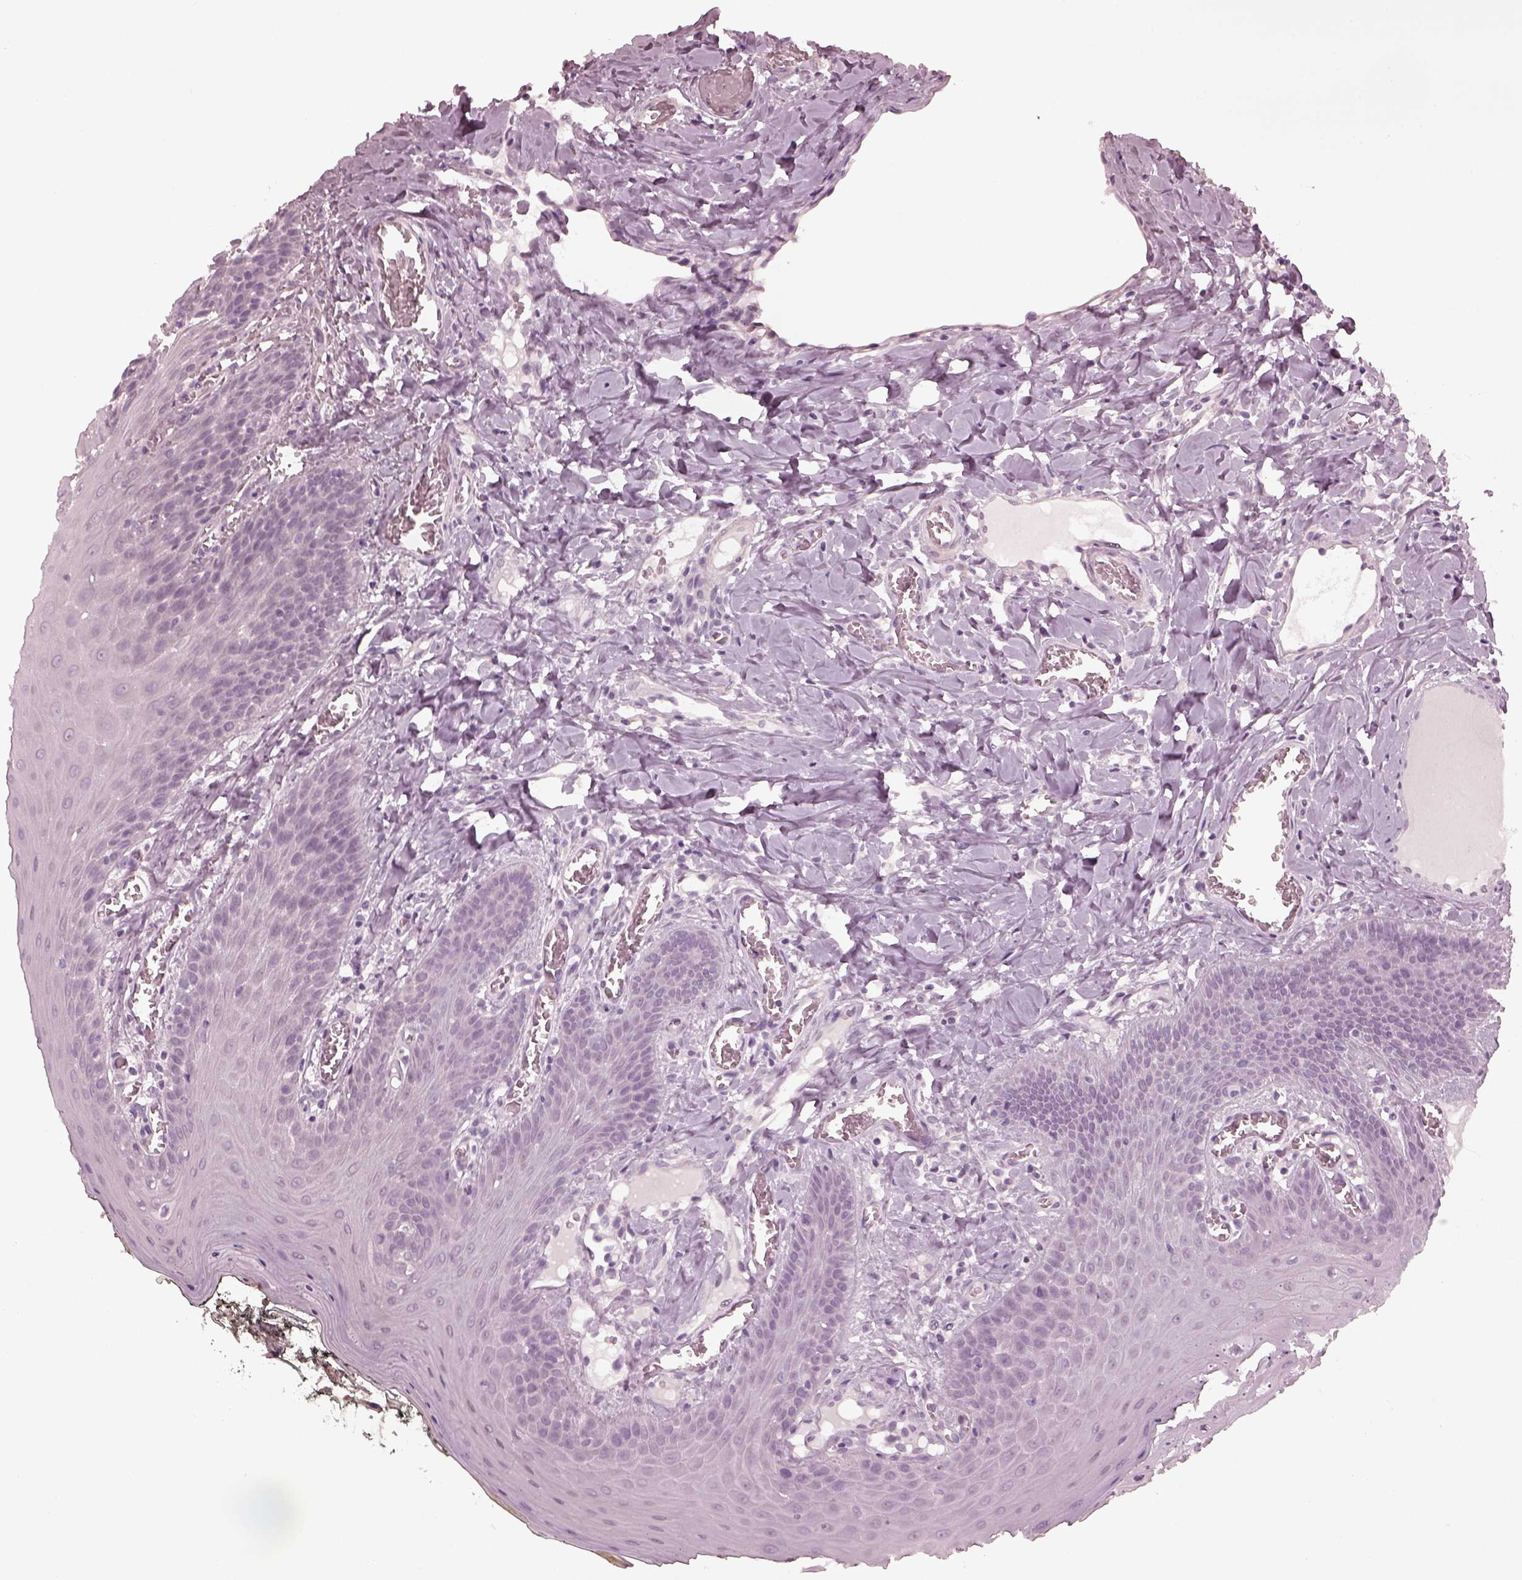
{"staining": {"intensity": "negative", "quantity": "none", "location": "none"}, "tissue": "oral mucosa", "cell_type": "Squamous epithelial cells", "image_type": "normal", "snomed": [{"axis": "morphology", "description": "Normal tissue, NOS"}, {"axis": "topography", "description": "Oral tissue"}], "caption": "Immunohistochemistry micrograph of benign human oral mucosa stained for a protein (brown), which exhibits no expression in squamous epithelial cells. (DAB immunohistochemistry (IHC) visualized using brightfield microscopy, high magnification).", "gene": "CCDC170", "patient": {"sex": "male", "age": 9}}